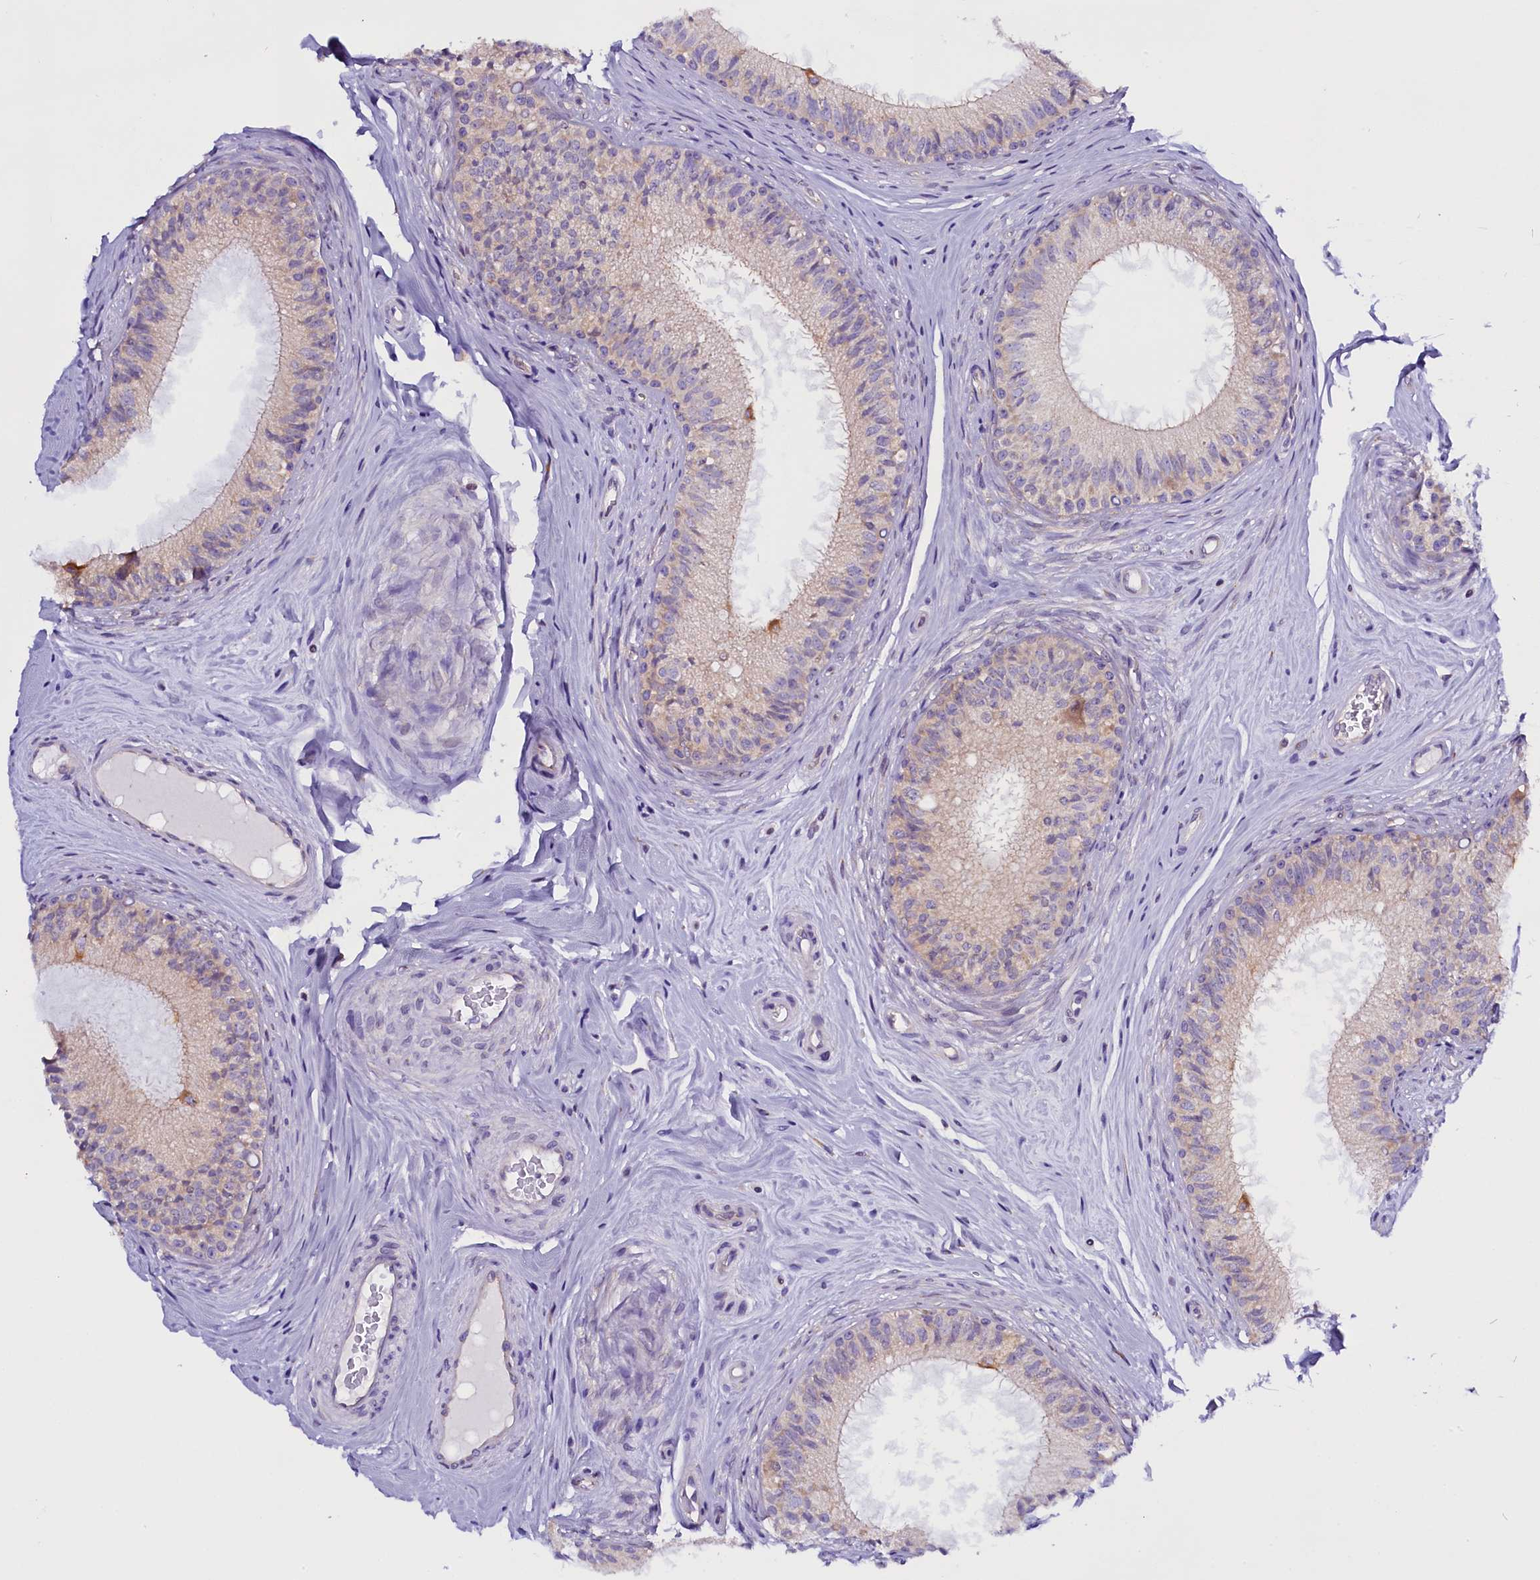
{"staining": {"intensity": "weak", "quantity": "25%-75%", "location": "cytoplasmic/membranous"}, "tissue": "epididymis", "cell_type": "Glandular cells", "image_type": "normal", "snomed": [{"axis": "morphology", "description": "Normal tissue, NOS"}, {"axis": "topography", "description": "Epididymis"}], "caption": "Protein analysis of benign epididymis exhibits weak cytoplasmic/membranous positivity in approximately 25%-75% of glandular cells. (brown staining indicates protein expression, while blue staining denotes nuclei).", "gene": "UACA", "patient": {"sex": "male", "age": 33}}